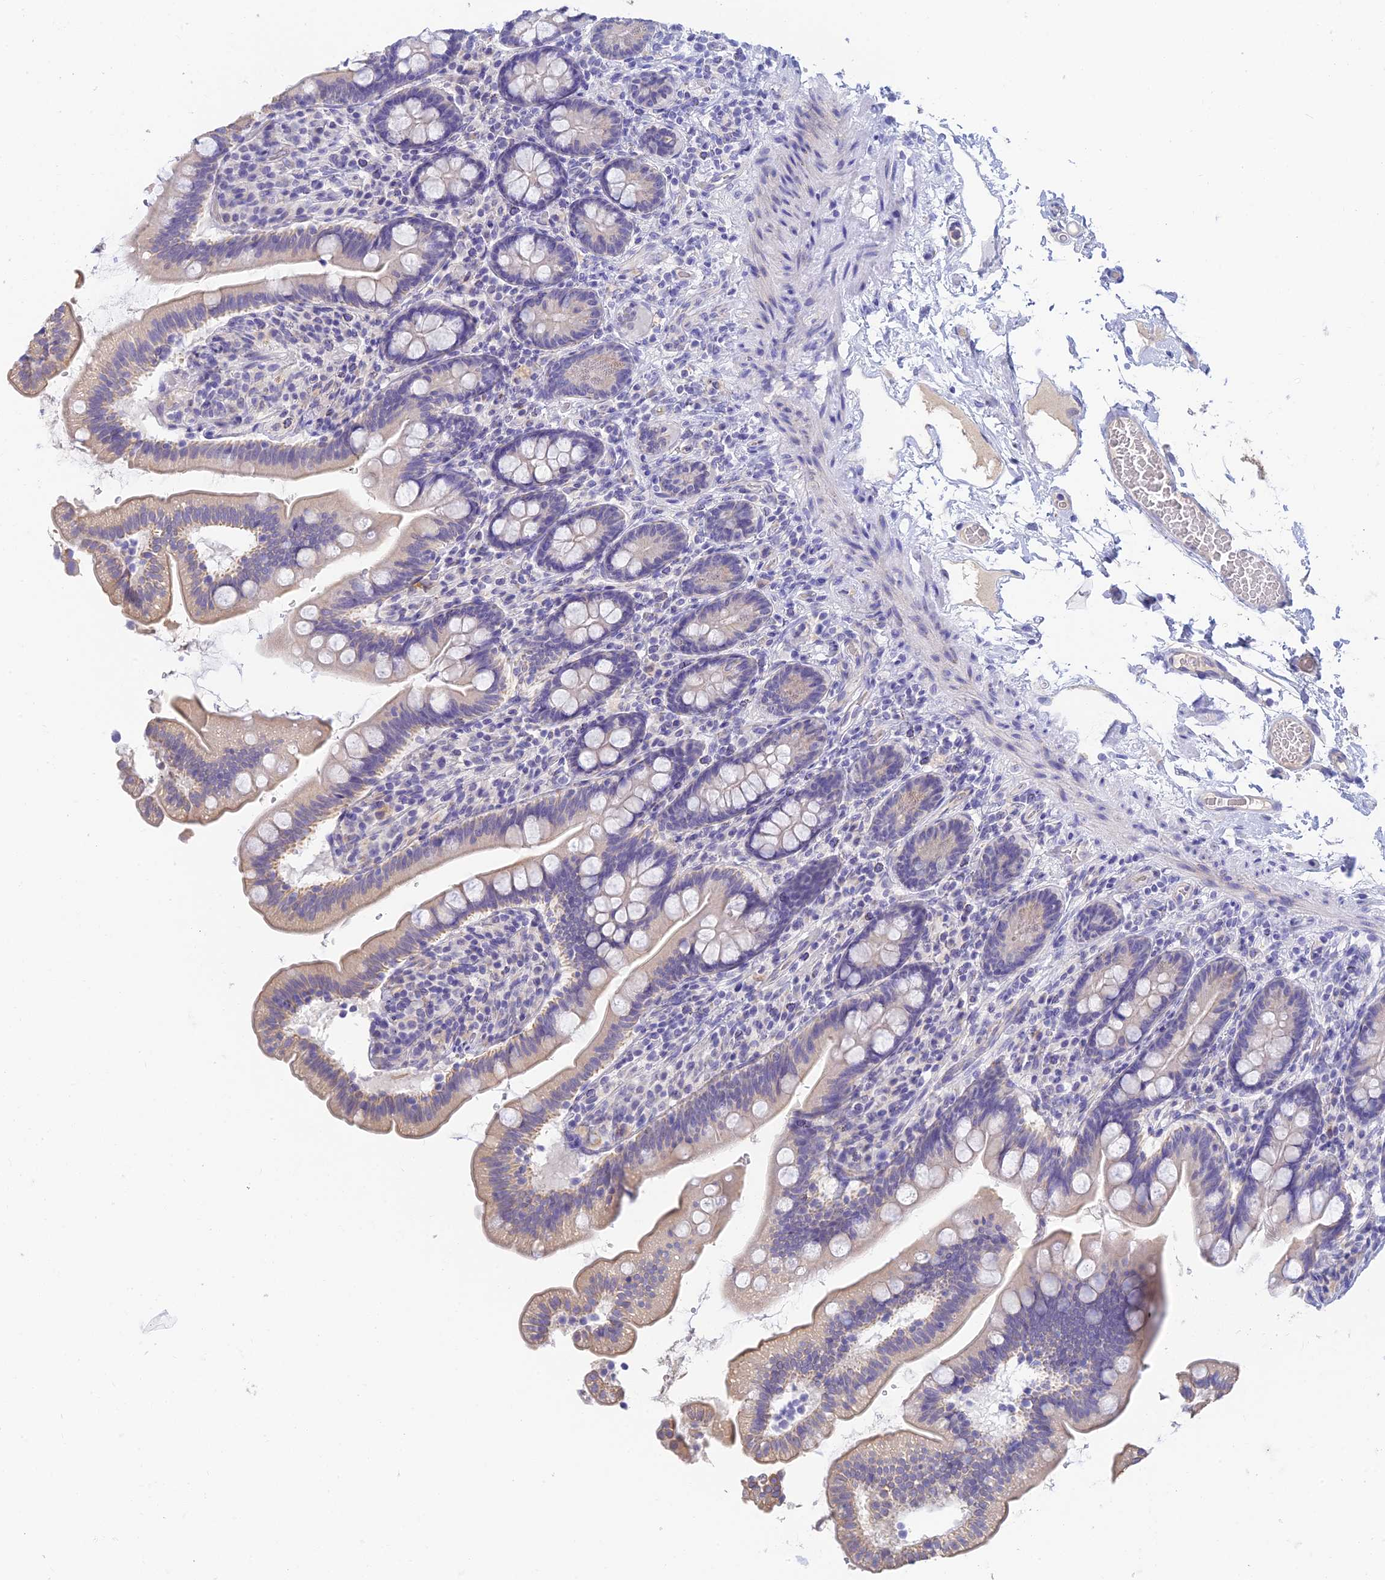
{"staining": {"intensity": "negative", "quantity": "none", "location": "none"}, "tissue": "small intestine", "cell_type": "Glandular cells", "image_type": "normal", "snomed": [{"axis": "morphology", "description": "Normal tissue, NOS"}, {"axis": "topography", "description": "Small intestine"}], "caption": "A photomicrograph of small intestine stained for a protein demonstrates no brown staining in glandular cells. (DAB immunohistochemistry (IHC) with hematoxylin counter stain).", "gene": "INTS13", "patient": {"sex": "female", "age": 64}}